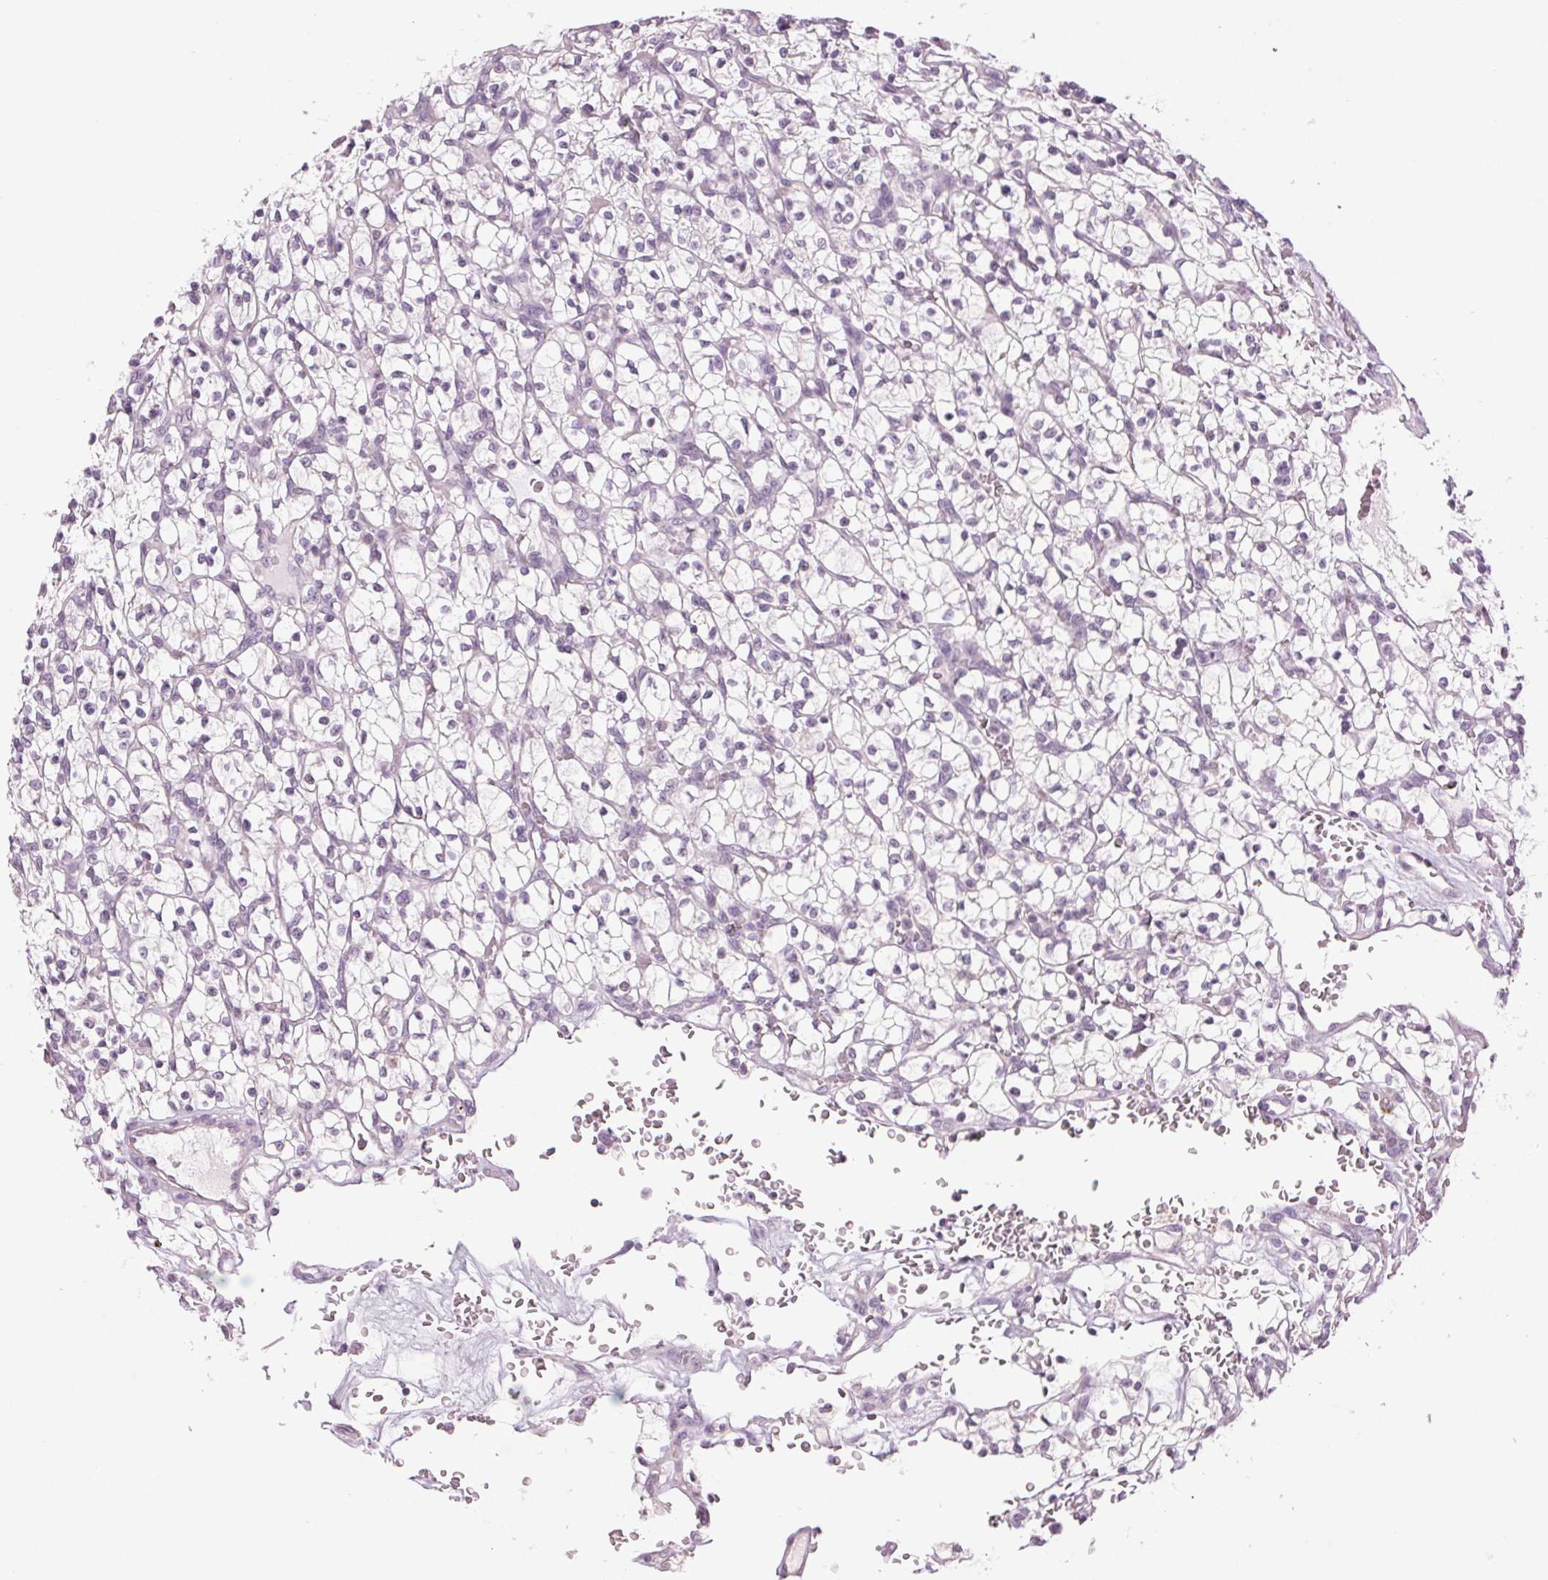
{"staining": {"intensity": "negative", "quantity": "none", "location": "none"}, "tissue": "renal cancer", "cell_type": "Tumor cells", "image_type": "cancer", "snomed": [{"axis": "morphology", "description": "Adenocarcinoma, NOS"}, {"axis": "topography", "description": "Kidney"}], "caption": "This image is of renal cancer (adenocarcinoma) stained with immunohistochemistry to label a protein in brown with the nuclei are counter-stained blue. There is no positivity in tumor cells.", "gene": "MPO", "patient": {"sex": "female", "age": 64}}